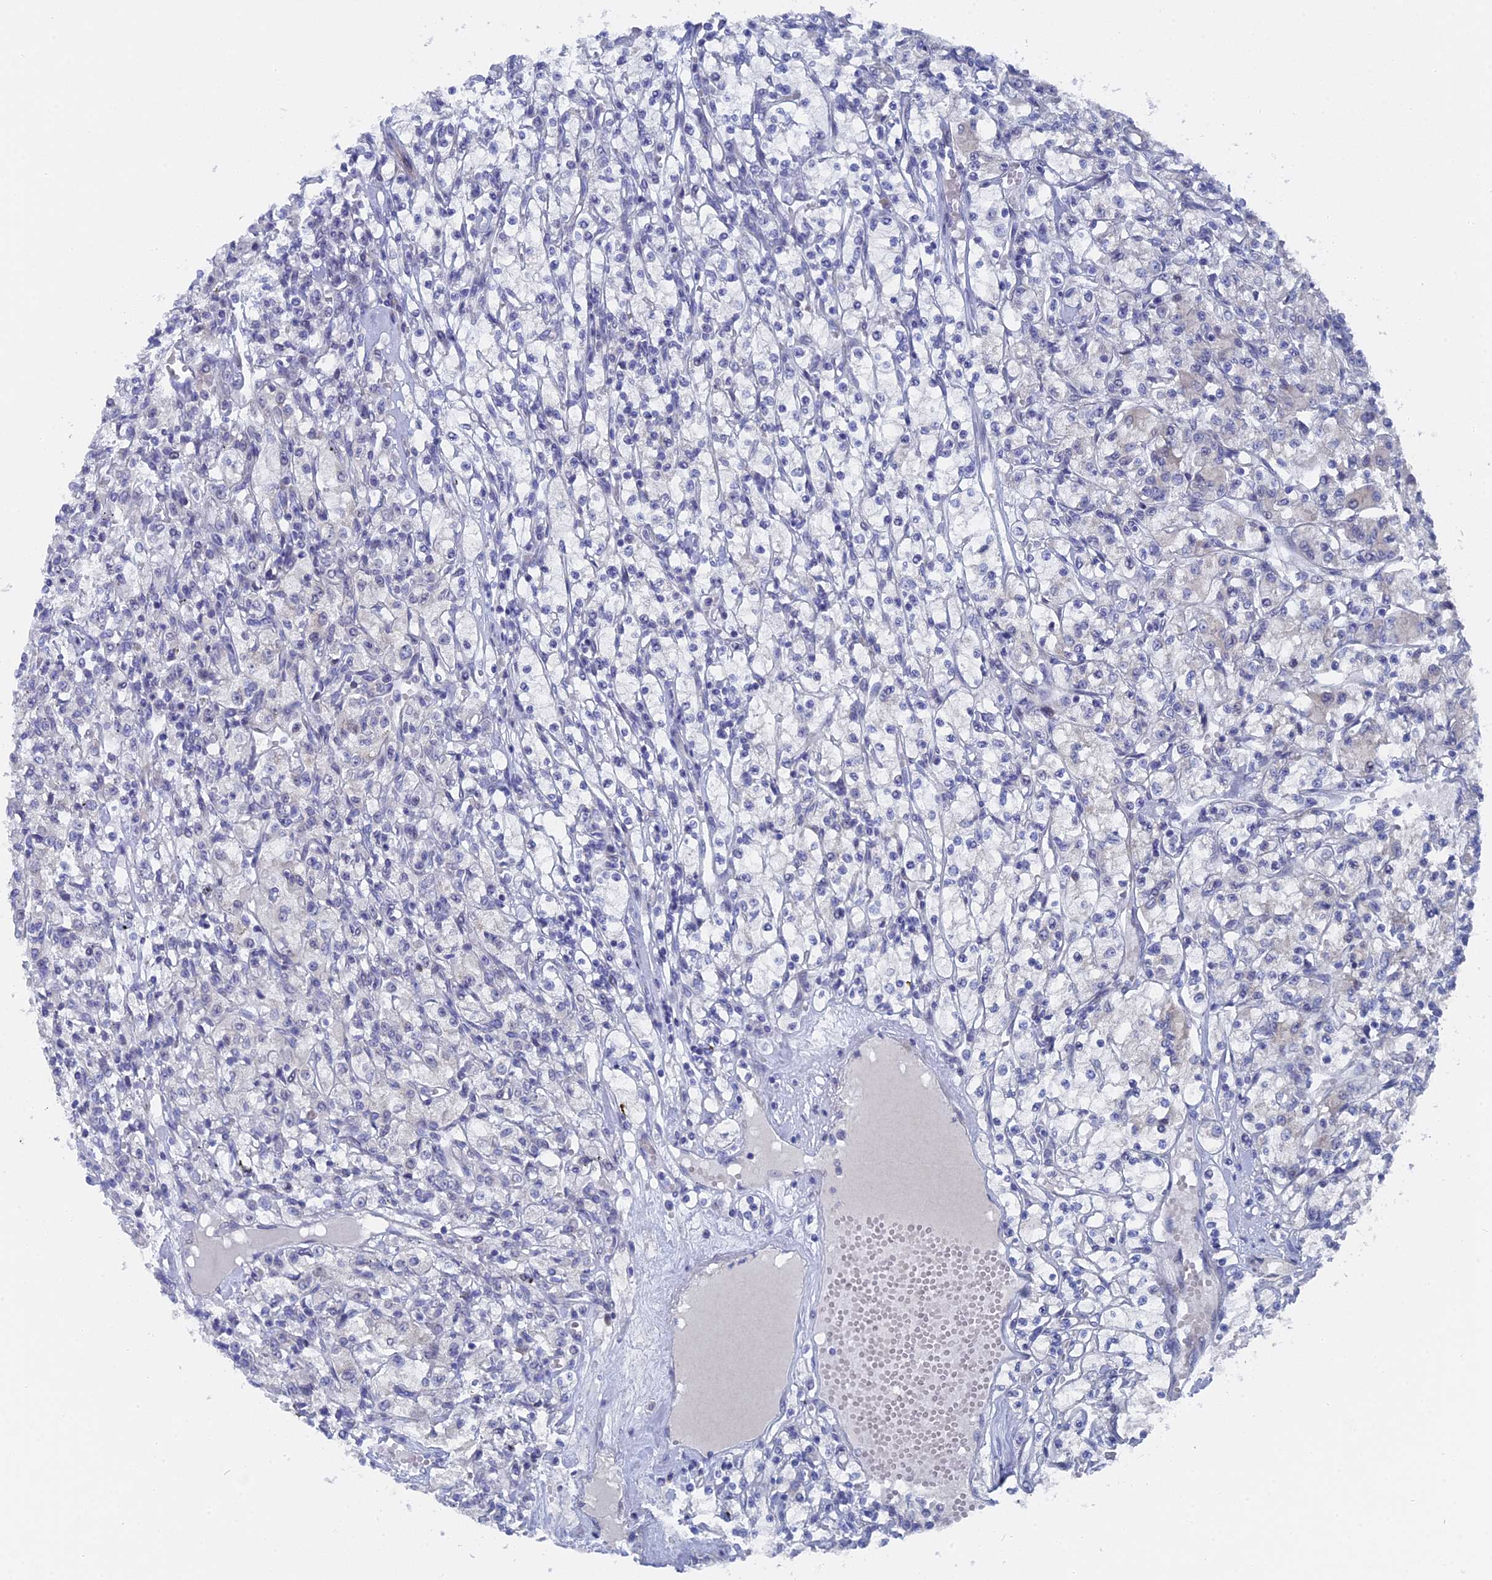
{"staining": {"intensity": "negative", "quantity": "none", "location": "none"}, "tissue": "renal cancer", "cell_type": "Tumor cells", "image_type": "cancer", "snomed": [{"axis": "morphology", "description": "Adenocarcinoma, NOS"}, {"axis": "topography", "description": "Kidney"}], "caption": "A histopathology image of adenocarcinoma (renal) stained for a protein reveals no brown staining in tumor cells.", "gene": "TMEM161A", "patient": {"sex": "female", "age": 59}}